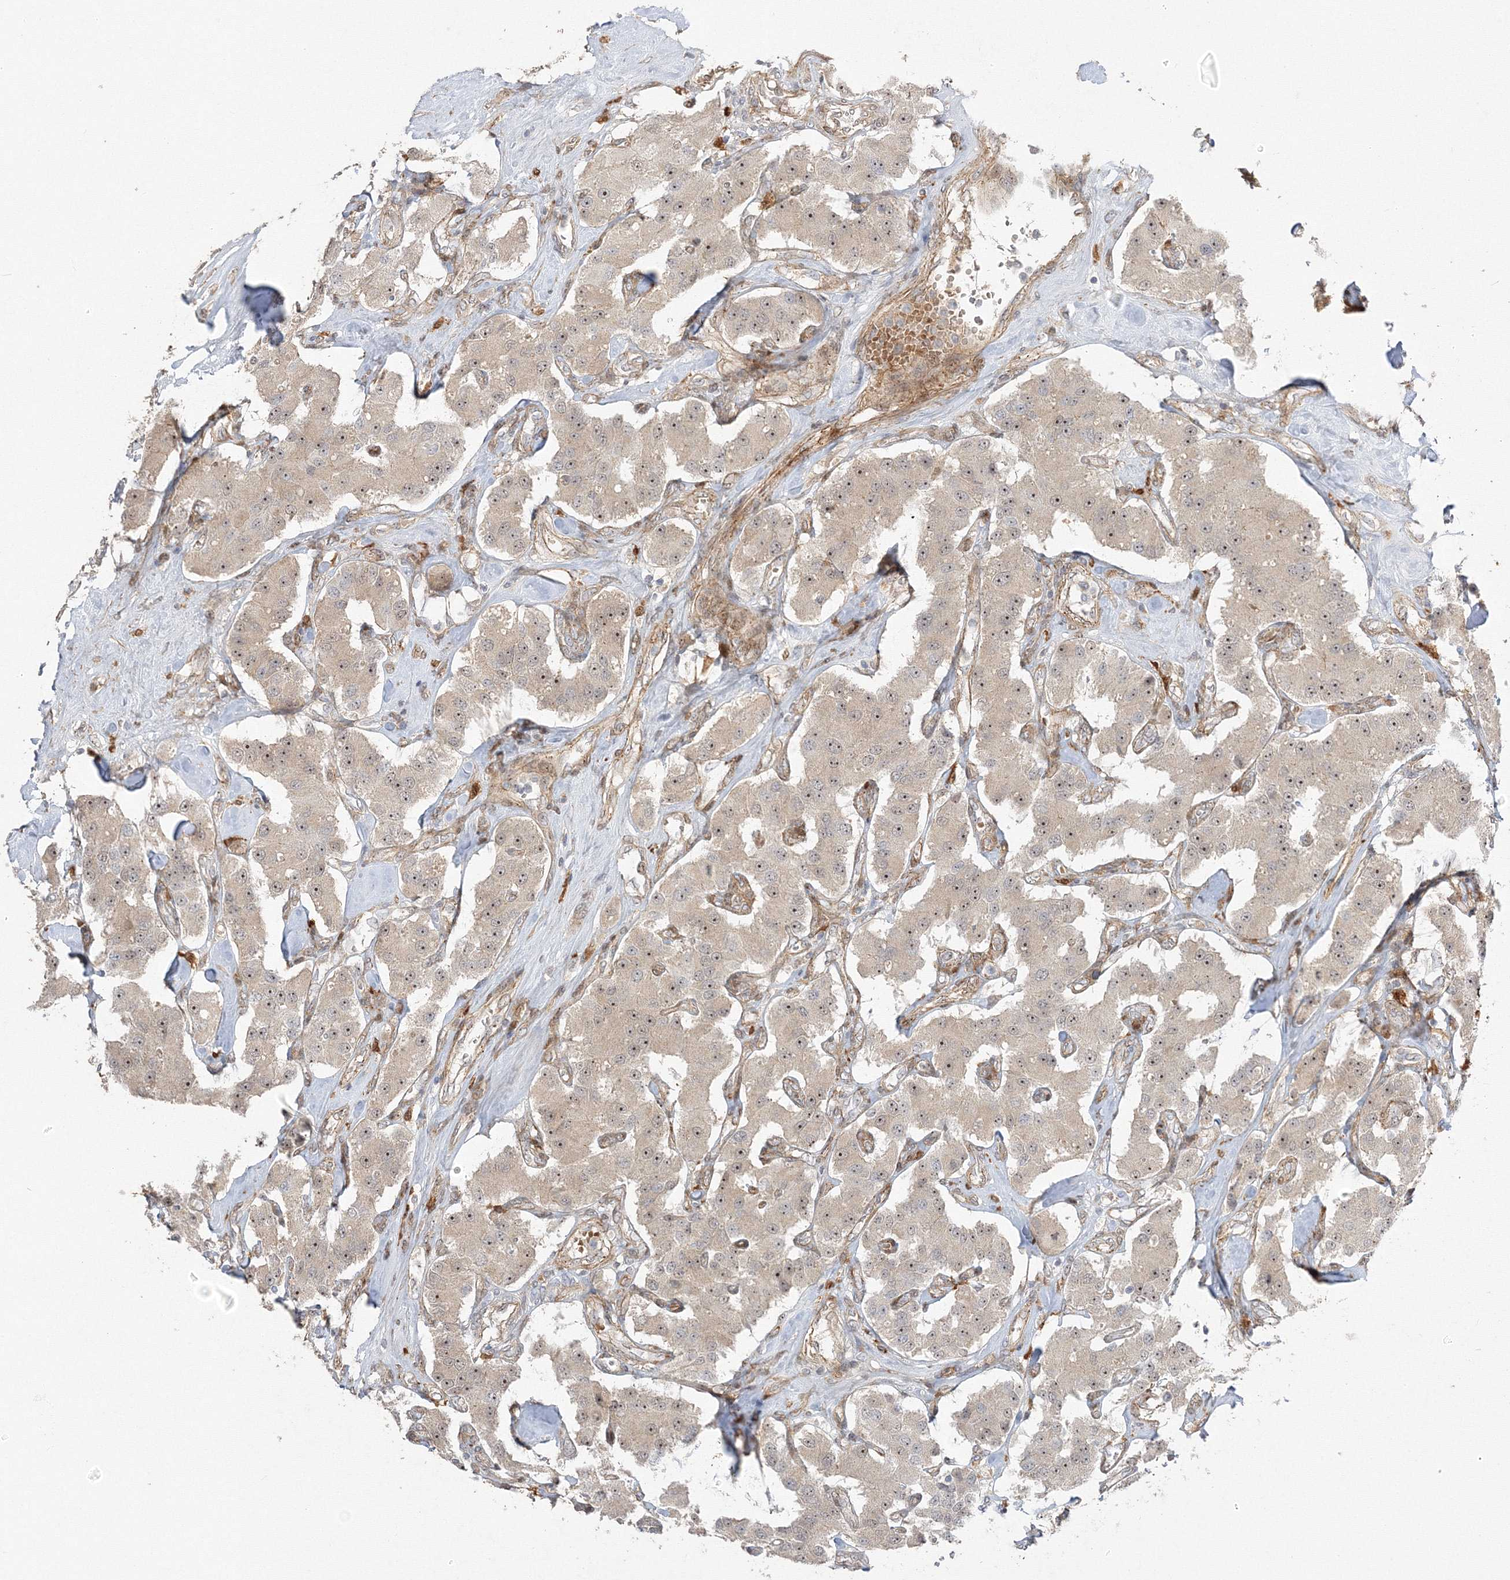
{"staining": {"intensity": "moderate", "quantity": ">75%", "location": "nuclear"}, "tissue": "carcinoid", "cell_type": "Tumor cells", "image_type": "cancer", "snomed": [{"axis": "morphology", "description": "Carcinoid, malignant, NOS"}, {"axis": "topography", "description": "Pancreas"}], "caption": "IHC image of neoplastic tissue: carcinoid stained using immunohistochemistry (IHC) shows medium levels of moderate protein expression localized specifically in the nuclear of tumor cells, appearing as a nuclear brown color.", "gene": "NPM3", "patient": {"sex": "male", "age": 41}}